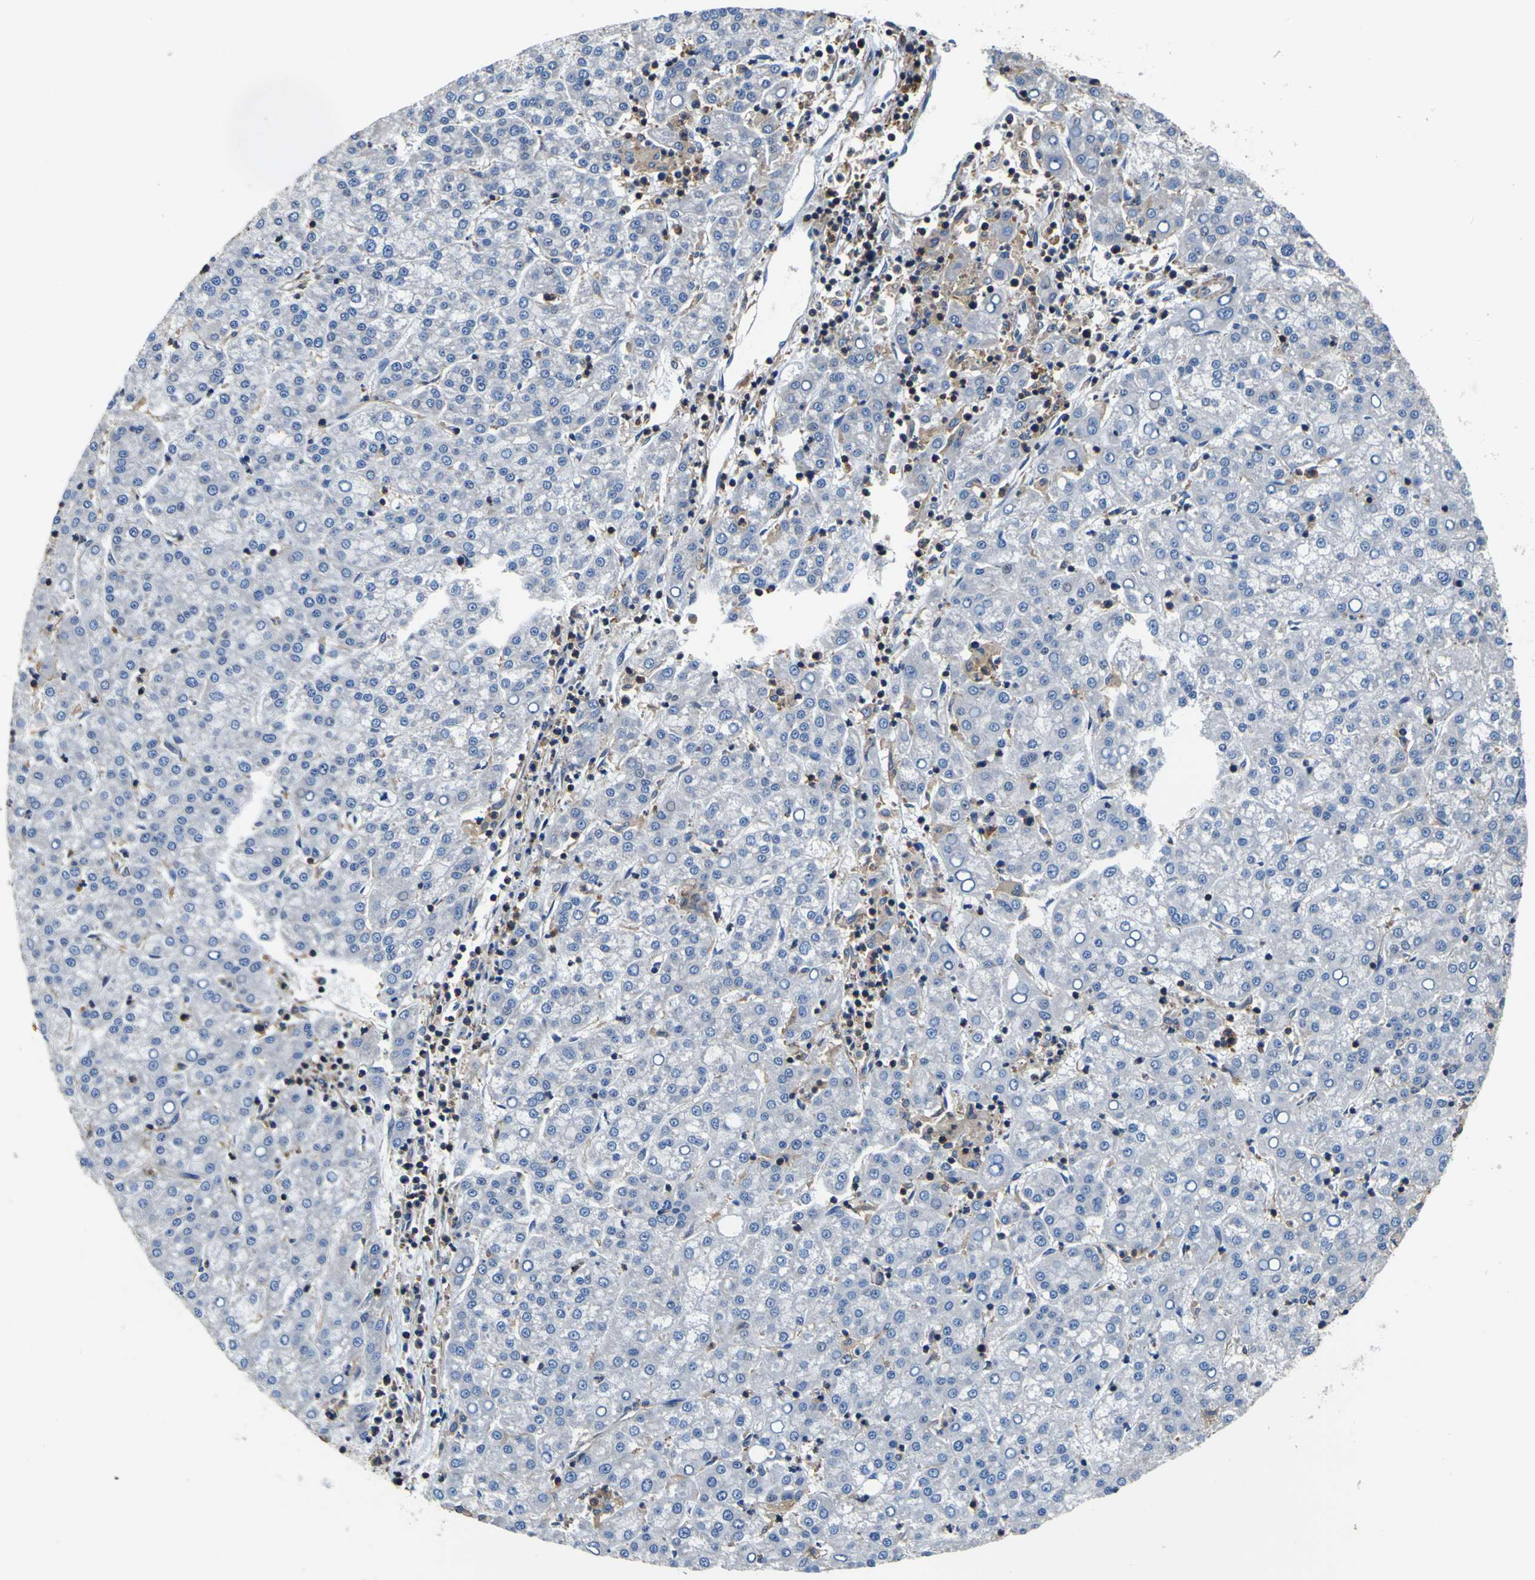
{"staining": {"intensity": "negative", "quantity": "none", "location": "none"}, "tissue": "liver cancer", "cell_type": "Tumor cells", "image_type": "cancer", "snomed": [{"axis": "morphology", "description": "Carcinoma, Hepatocellular, NOS"}, {"axis": "topography", "description": "Liver"}], "caption": "Immunohistochemical staining of human liver hepatocellular carcinoma displays no significant positivity in tumor cells.", "gene": "CNR2", "patient": {"sex": "female", "age": 58}}